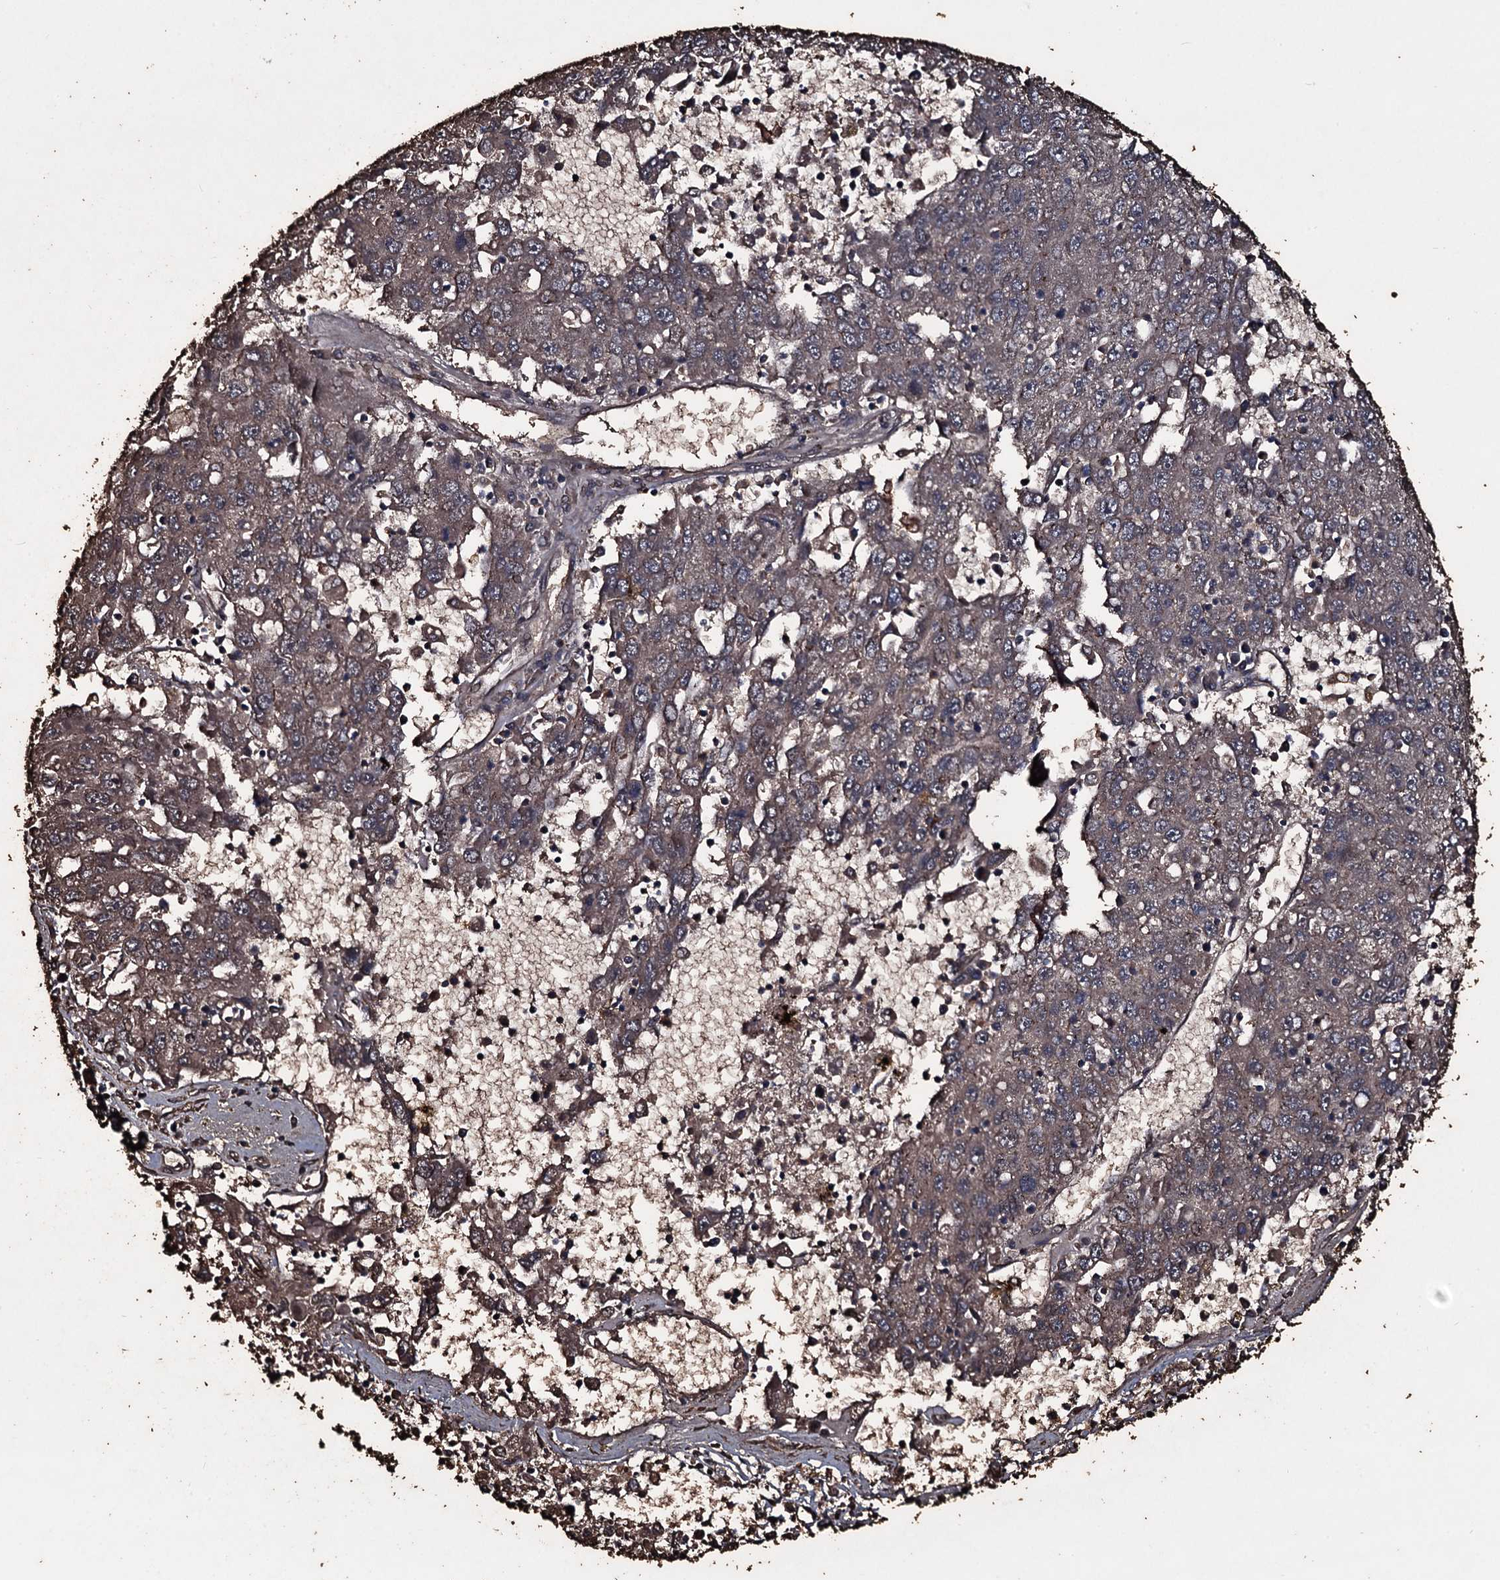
{"staining": {"intensity": "moderate", "quantity": "25%-75%", "location": "cytoplasmic/membranous"}, "tissue": "liver cancer", "cell_type": "Tumor cells", "image_type": "cancer", "snomed": [{"axis": "morphology", "description": "Carcinoma, Hepatocellular, NOS"}, {"axis": "topography", "description": "Liver"}], "caption": "The micrograph exhibits staining of liver cancer, revealing moderate cytoplasmic/membranous protein staining (brown color) within tumor cells.", "gene": "ZSWIM8", "patient": {"sex": "male", "age": 49}}